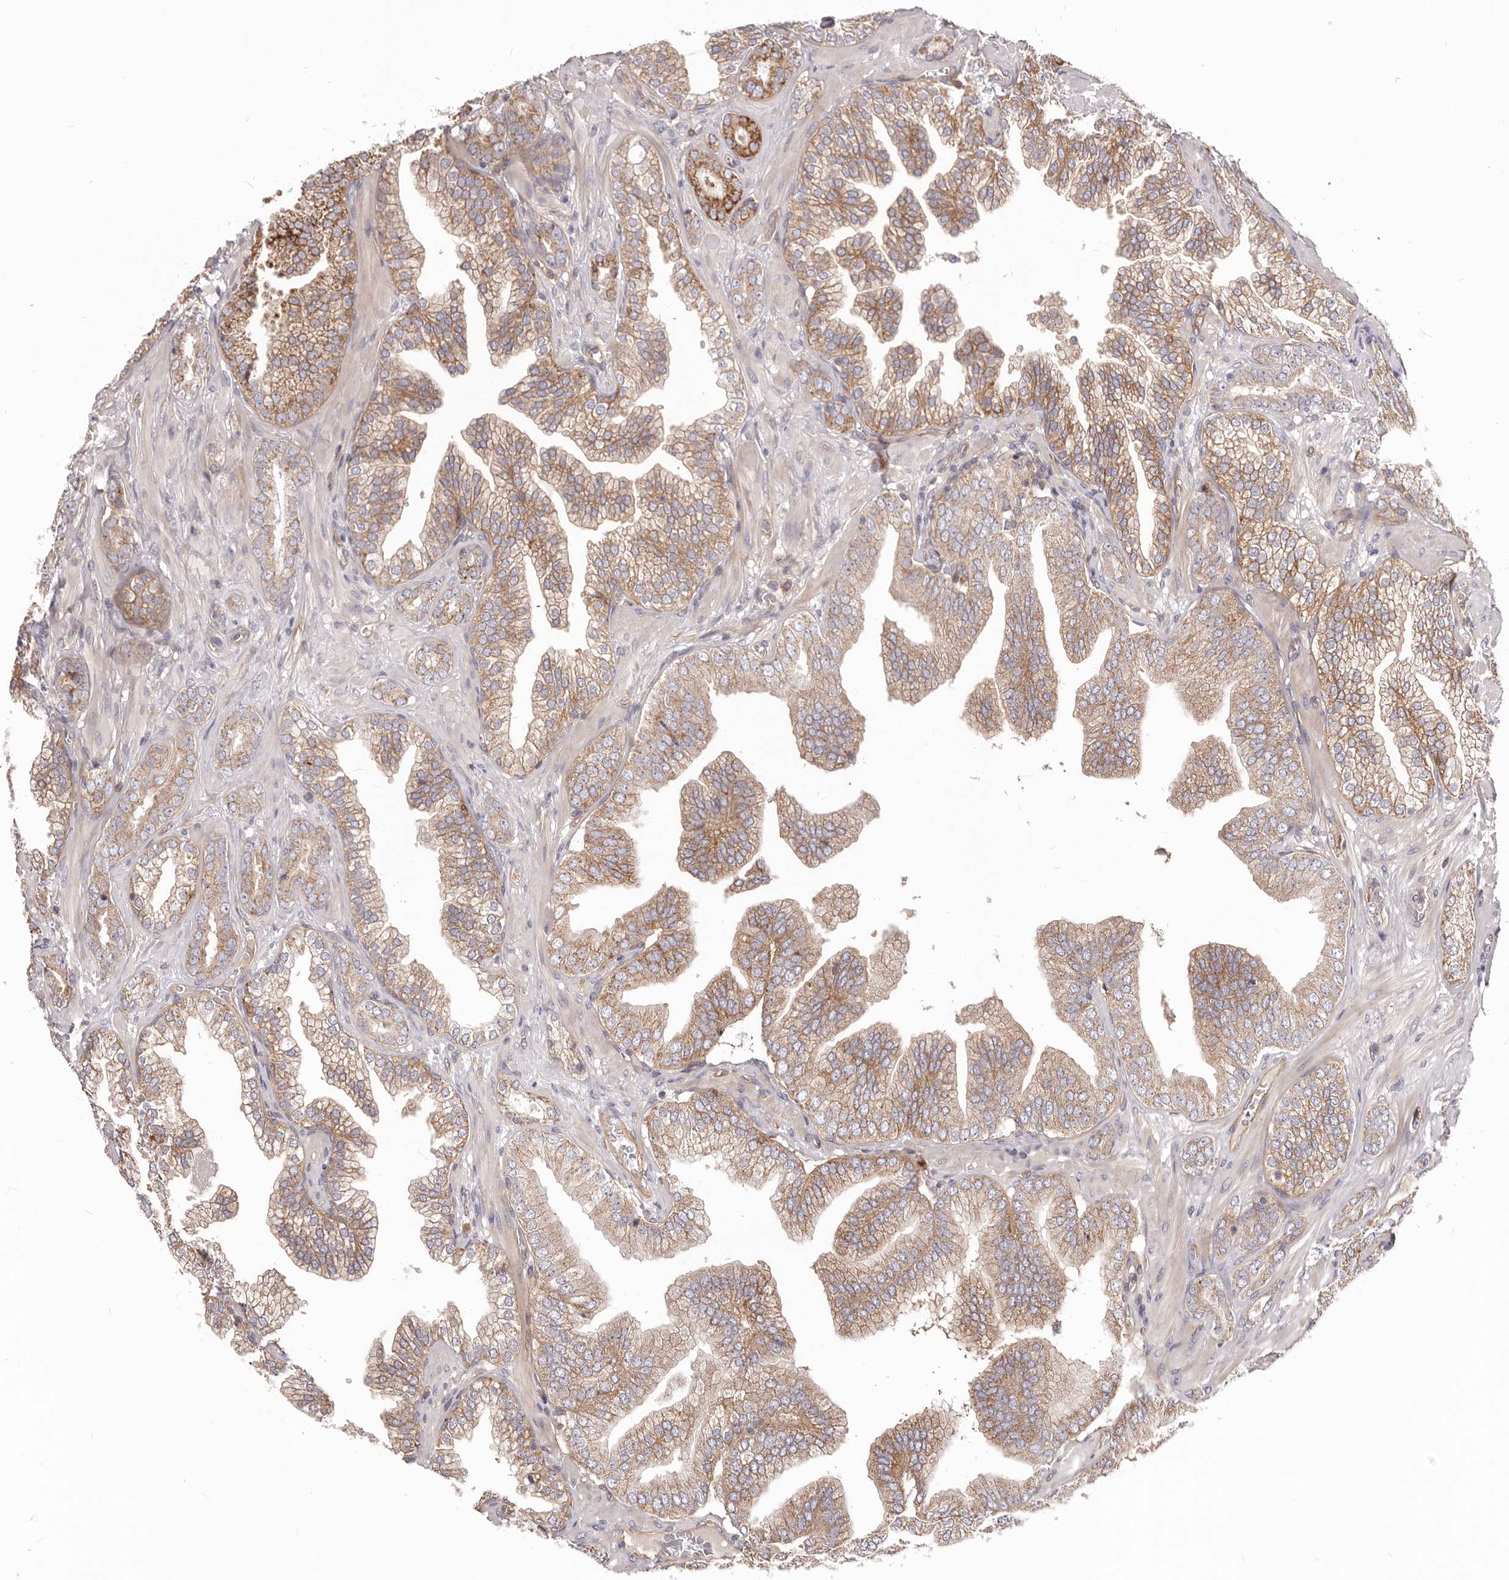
{"staining": {"intensity": "weak", "quantity": ">75%", "location": "cytoplasmic/membranous"}, "tissue": "prostate cancer", "cell_type": "Tumor cells", "image_type": "cancer", "snomed": [{"axis": "morphology", "description": "Adenocarcinoma, High grade"}, {"axis": "topography", "description": "Prostate"}], "caption": "Protein staining of prostate adenocarcinoma (high-grade) tissue demonstrates weak cytoplasmic/membranous positivity in about >75% of tumor cells. The staining is performed using DAB brown chromogen to label protein expression. The nuclei are counter-stained blue using hematoxylin.", "gene": "DMRT2", "patient": {"sex": "male", "age": 58}}